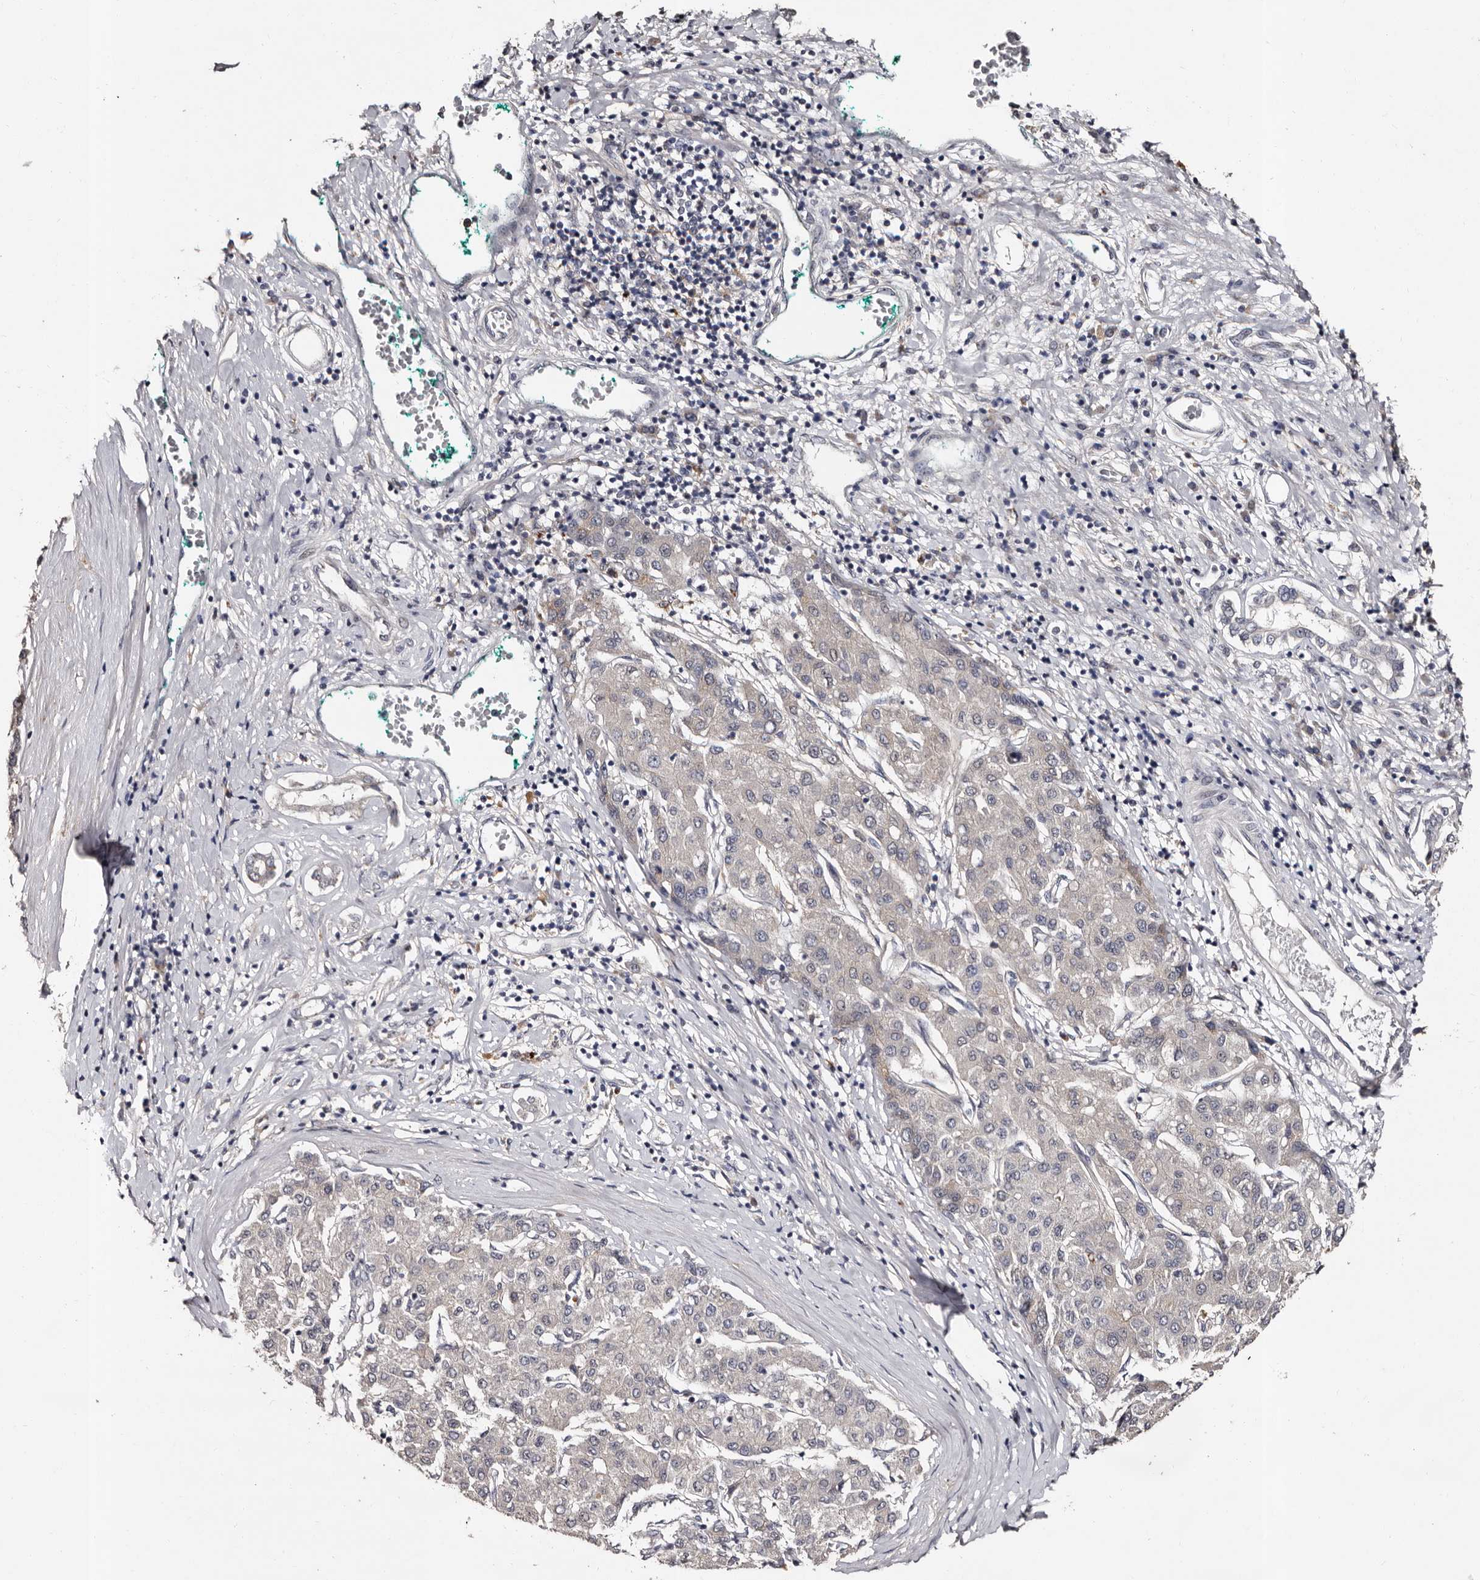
{"staining": {"intensity": "negative", "quantity": "none", "location": "none"}, "tissue": "liver cancer", "cell_type": "Tumor cells", "image_type": "cancer", "snomed": [{"axis": "morphology", "description": "Carcinoma, Hepatocellular, NOS"}, {"axis": "topography", "description": "Liver"}], "caption": "This is an immunohistochemistry (IHC) photomicrograph of human hepatocellular carcinoma (liver). There is no staining in tumor cells.", "gene": "FAM91A1", "patient": {"sex": "male", "age": 65}}